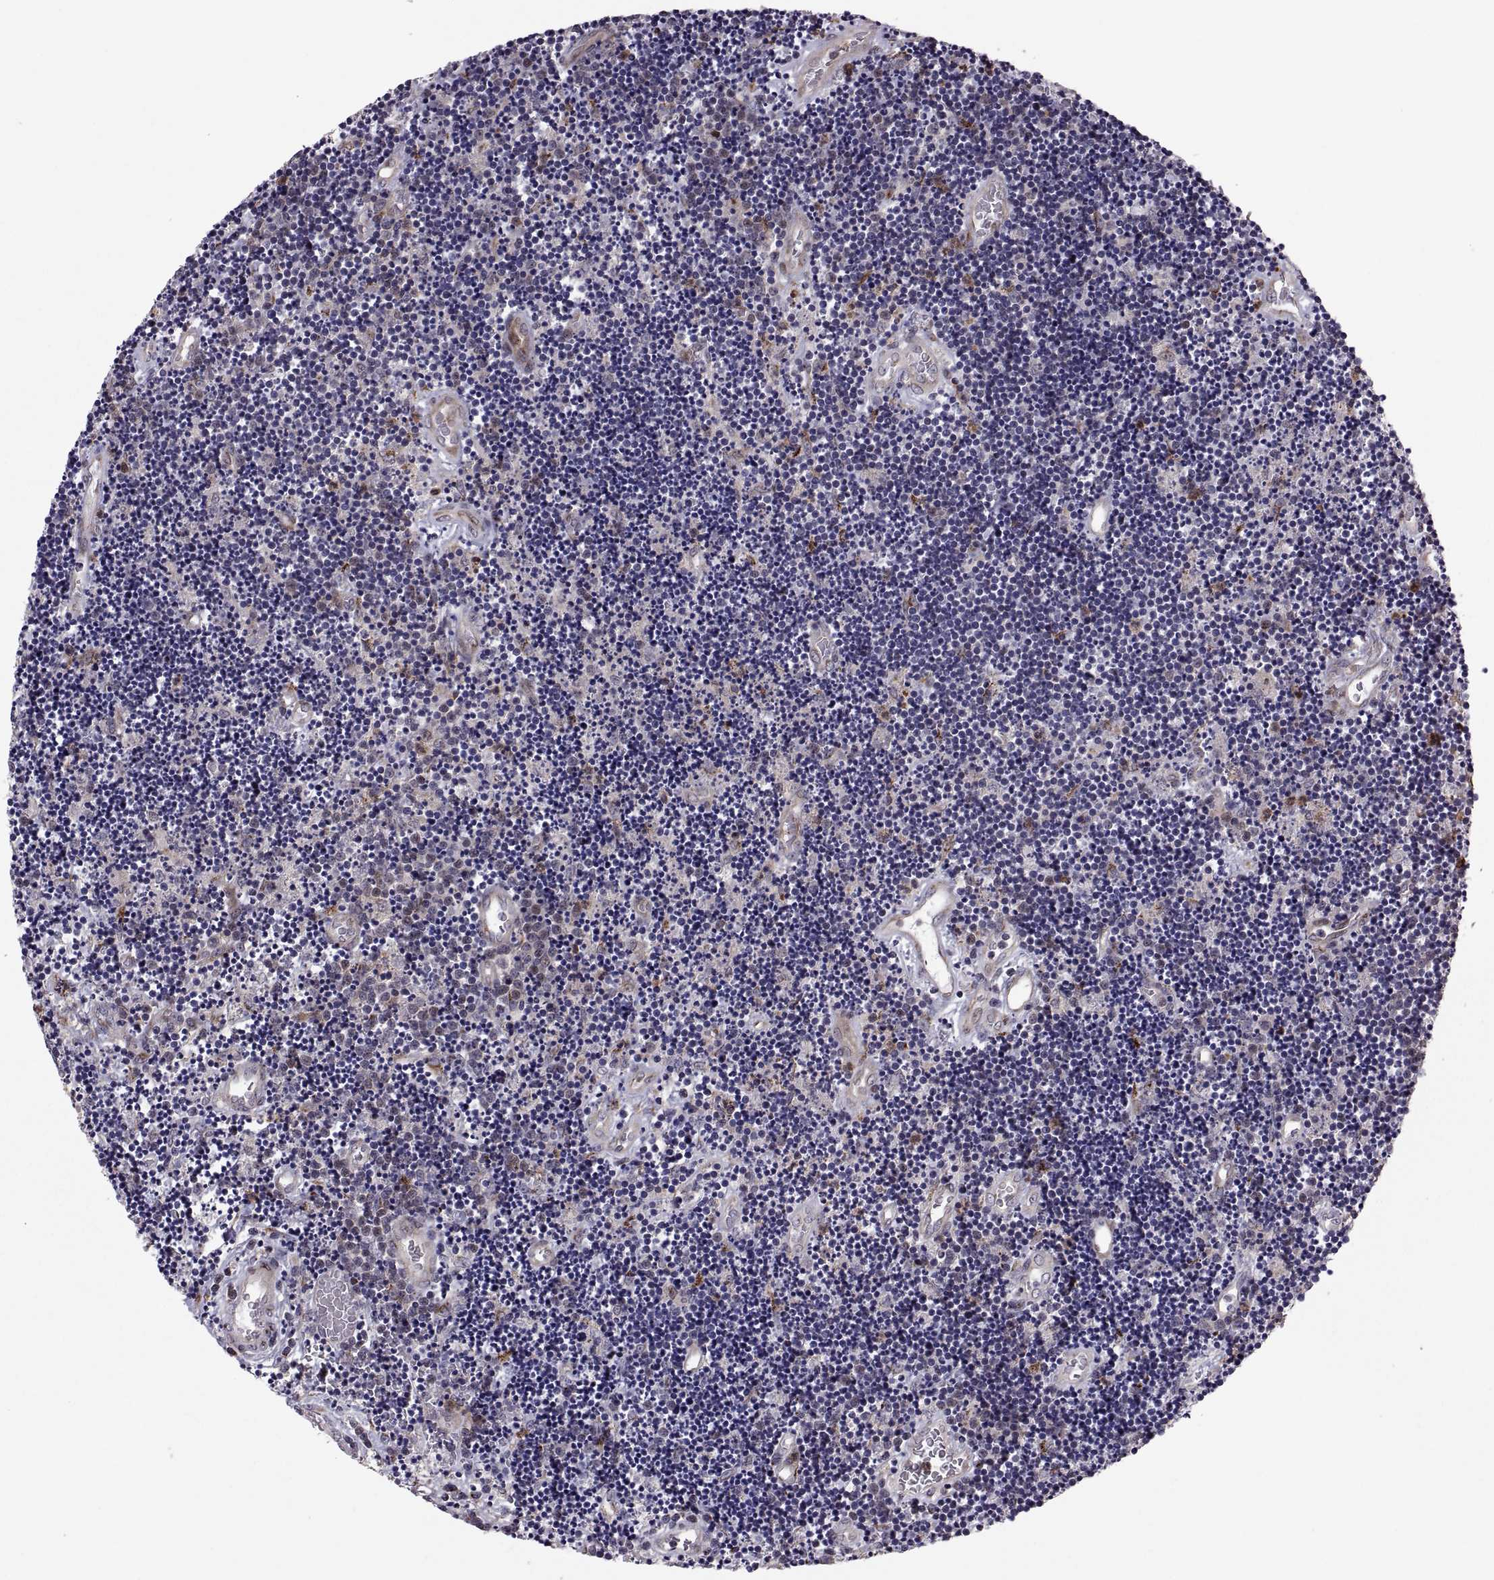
{"staining": {"intensity": "negative", "quantity": "none", "location": "none"}, "tissue": "lymphoma", "cell_type": "Tumor cells", "image_type": "cancer", "snomed": [{"axis": "morphology", "description": "Malignant lymphoma, non-Hodgkin's type, Low grade"}, {"axis": "topography", "description": "Brain"}], "caption": "This is an IHC histopathology image of human low-grade malignant lymphoma, non-Hodgkin's type. There is no staining in tumor cells.", "gene": "TESC", "patient": {"sex": "female", "age": 66}}